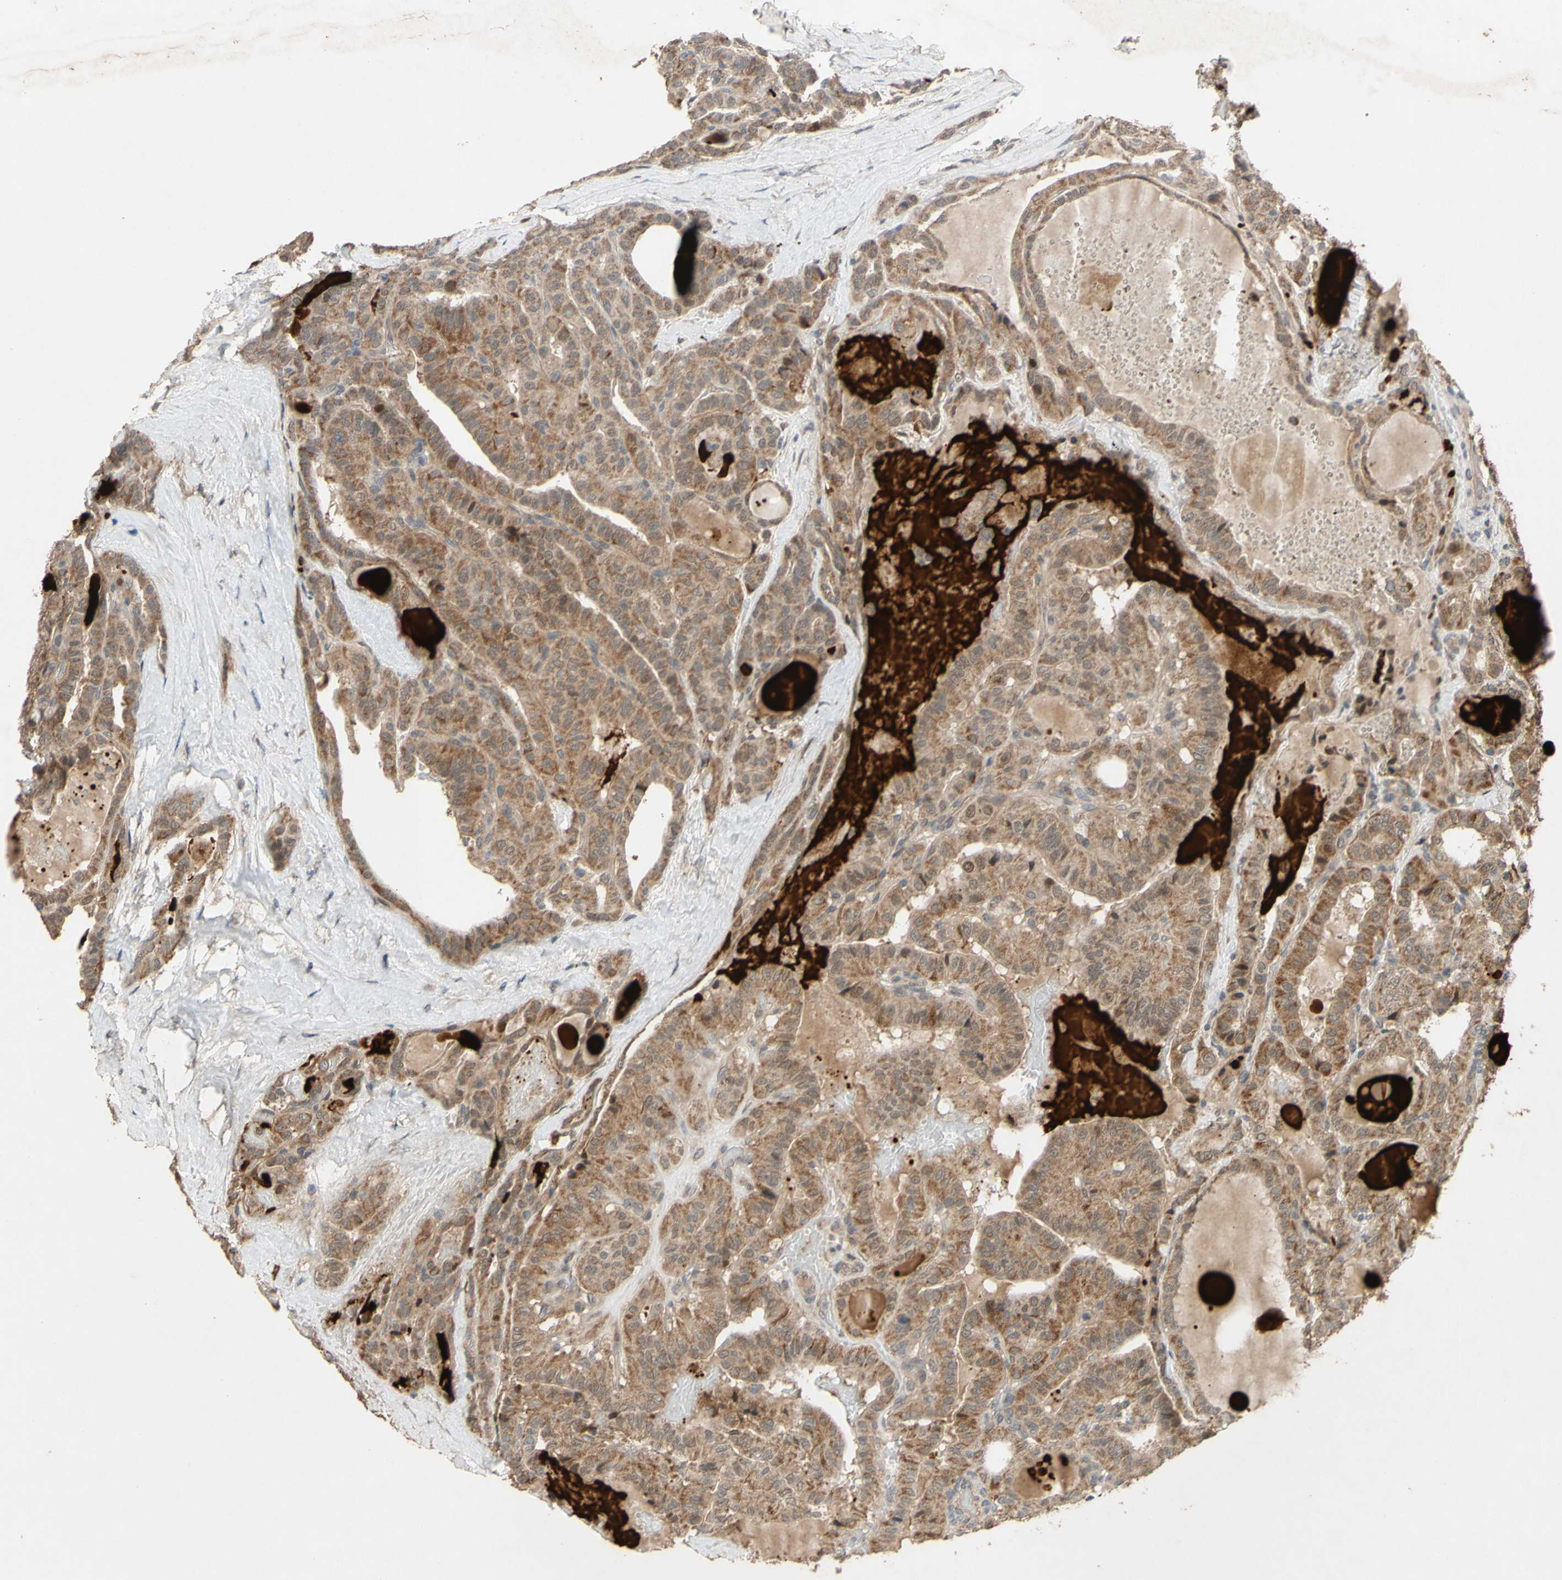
{"staining": {"intensity": "moderate", "quantity": ">75%", "location": "cytoplasmic/membranous"}, "tissue": "thyroid cancer", "cell_type": "Tumor cells", "image_type": "cancer", "snomed": [{"axis": "morphology", "description": "Papillary adenocarcinoma, NOS"}, {"axis": "topography", "description": "Thyroid gland"}], "caption": "IHC micrograph of human thyroid cancer (papillary adenocarcinoma) stained for a protein (brown), which displays medium levels of moderate cytoplasmic/membranous expression in about >75% of tumor cells.", "gene": "CD164", "patient": {"sex": "male", "age": 77}}